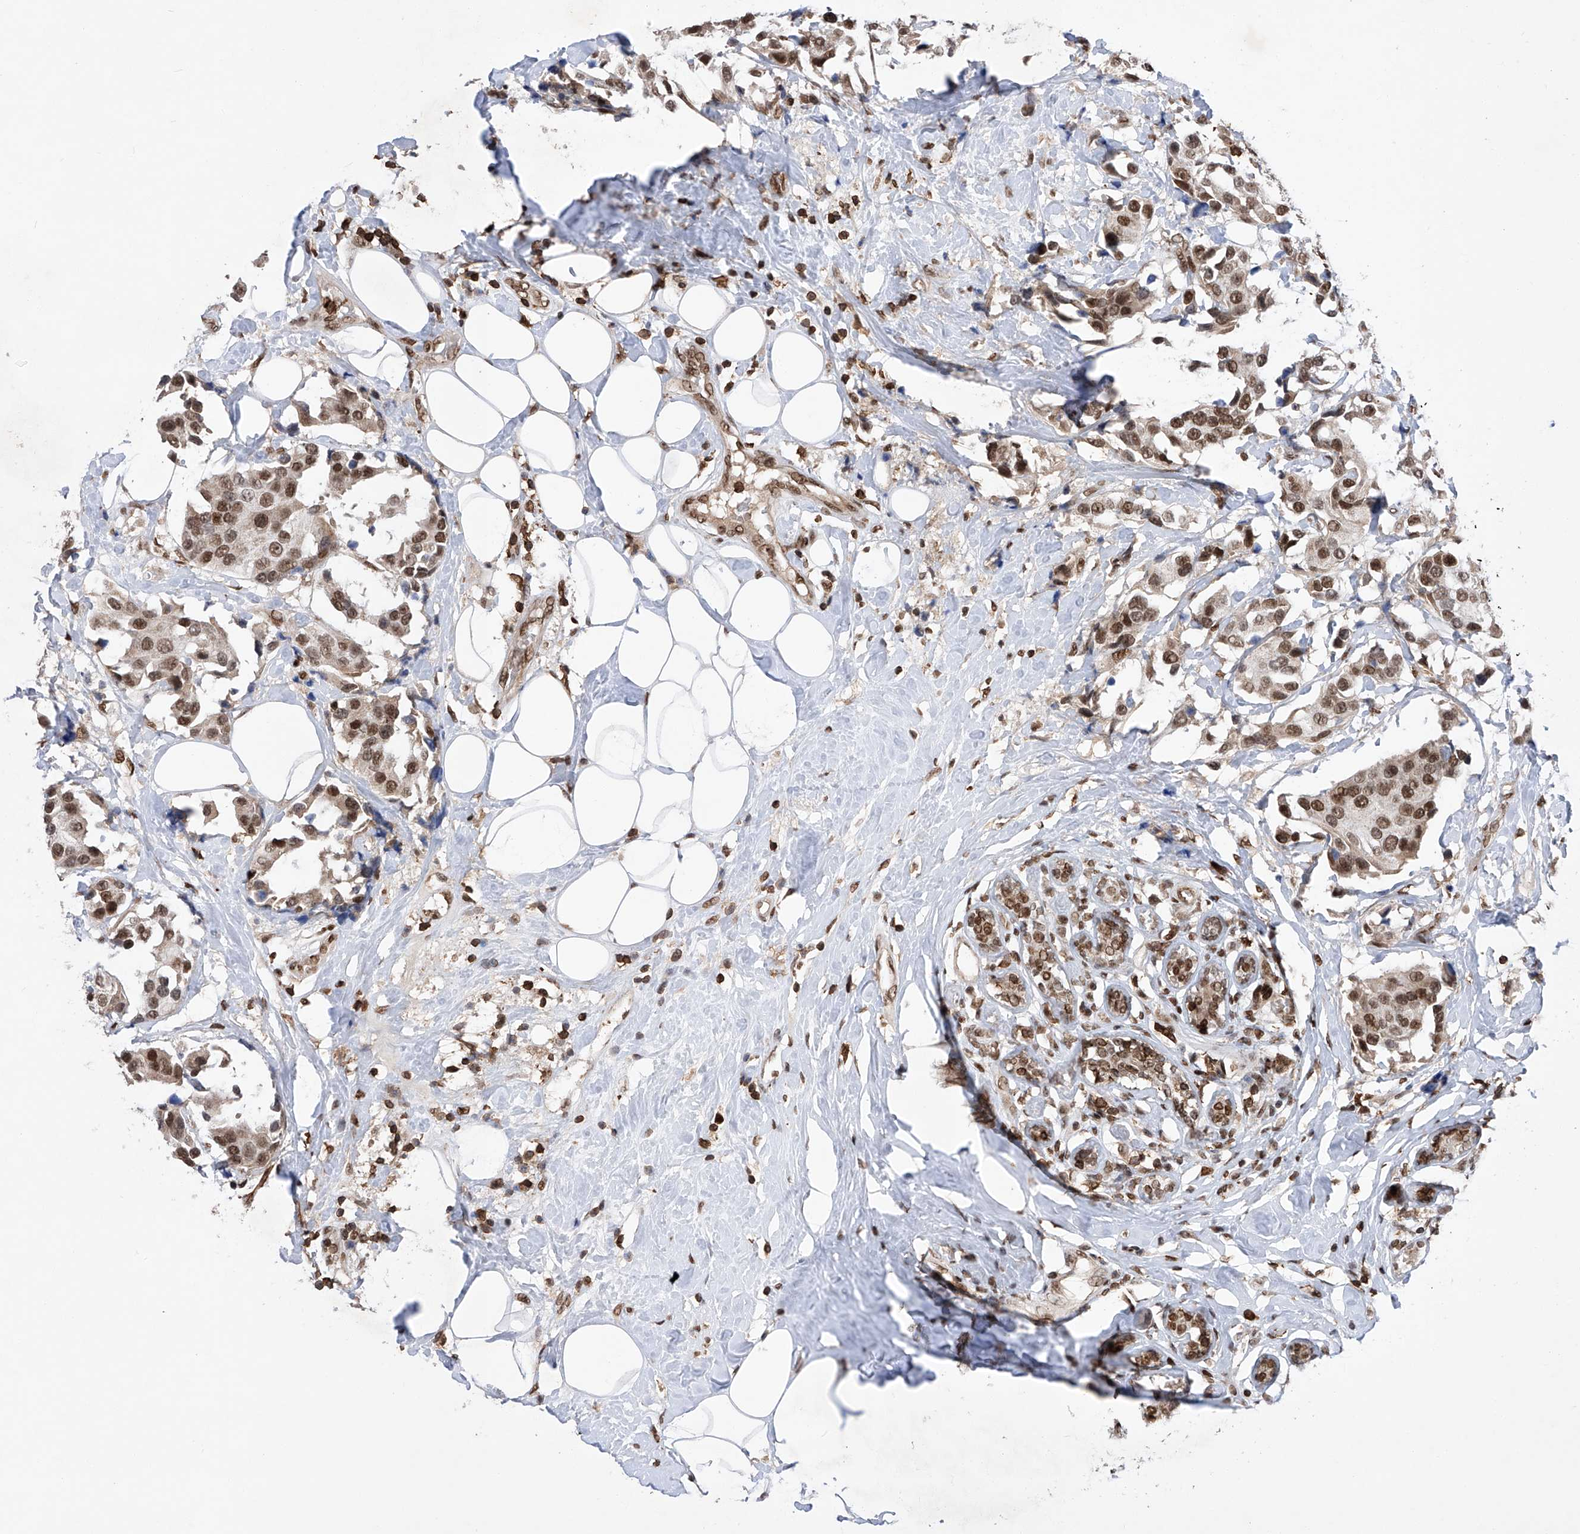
{"staining": {"intensity": "strong", "quantity": ">75%", "location": "nuclear"}, "tissue": "breast cancer", "cell_type": "Tumor cells", "image_type": "cancer", "snomed": [{"axis": "morphology", "description": "Normal tissue, NOS"}, {"axis": "morphology", "description": "Duct carcinoma"}, {"axis": "topography", "description": "Breast"}], "caption": "Human breast cancer (infiltrating ductal carcinoma) stained with a brown dye reveals strong nuclear positive staining in about >75% of tumor cells.", "gene": "ZNF280D", "patient": {"sex": "female", "age": 39}}